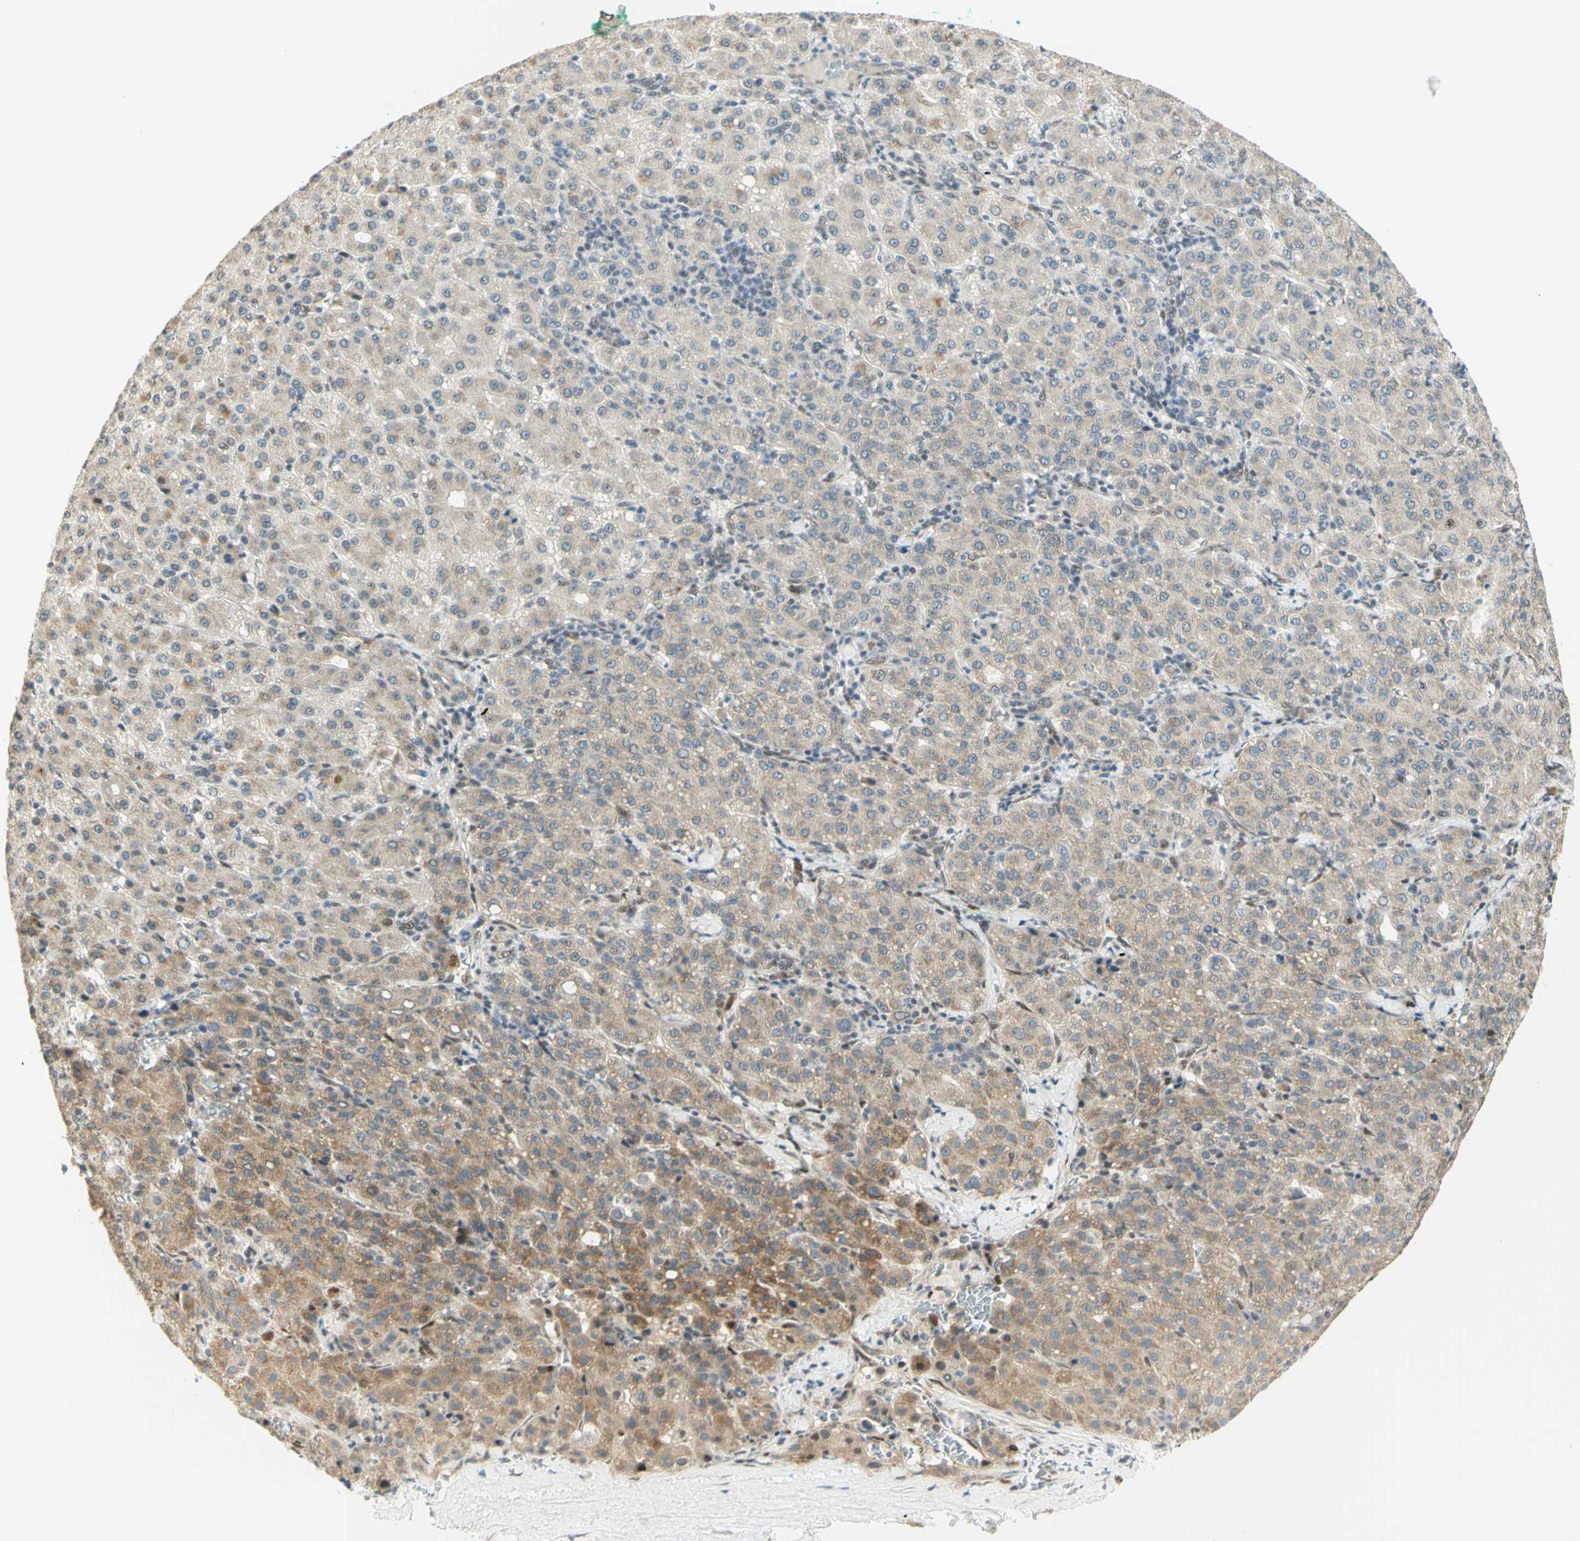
{"staining": {"intensity": "weak", "quantity": ">75%", "location": "cytoplasmic/membranous"}, "tissue": "liver cancer", "cell_type": "Tumor cells", "image_type": "cancer", "snomed": [{"axis": "morphology", "description": "Carcinoma, Hepatocellular, NOS"}, {"axis": "topography", "description": "Liver"}], "caption": "Tumor cells demonstrate low levels of weak cytoplasmic/membranous staining in about >75% of cells in human liver cancer (hepatocellular carcinoma). (DAB (3,3'-diaminobenzidine) = brown stain, brightfield microscopy at high magnification).", "gene": "DDX1", "patient": {"sex": "male", "age": 65}}